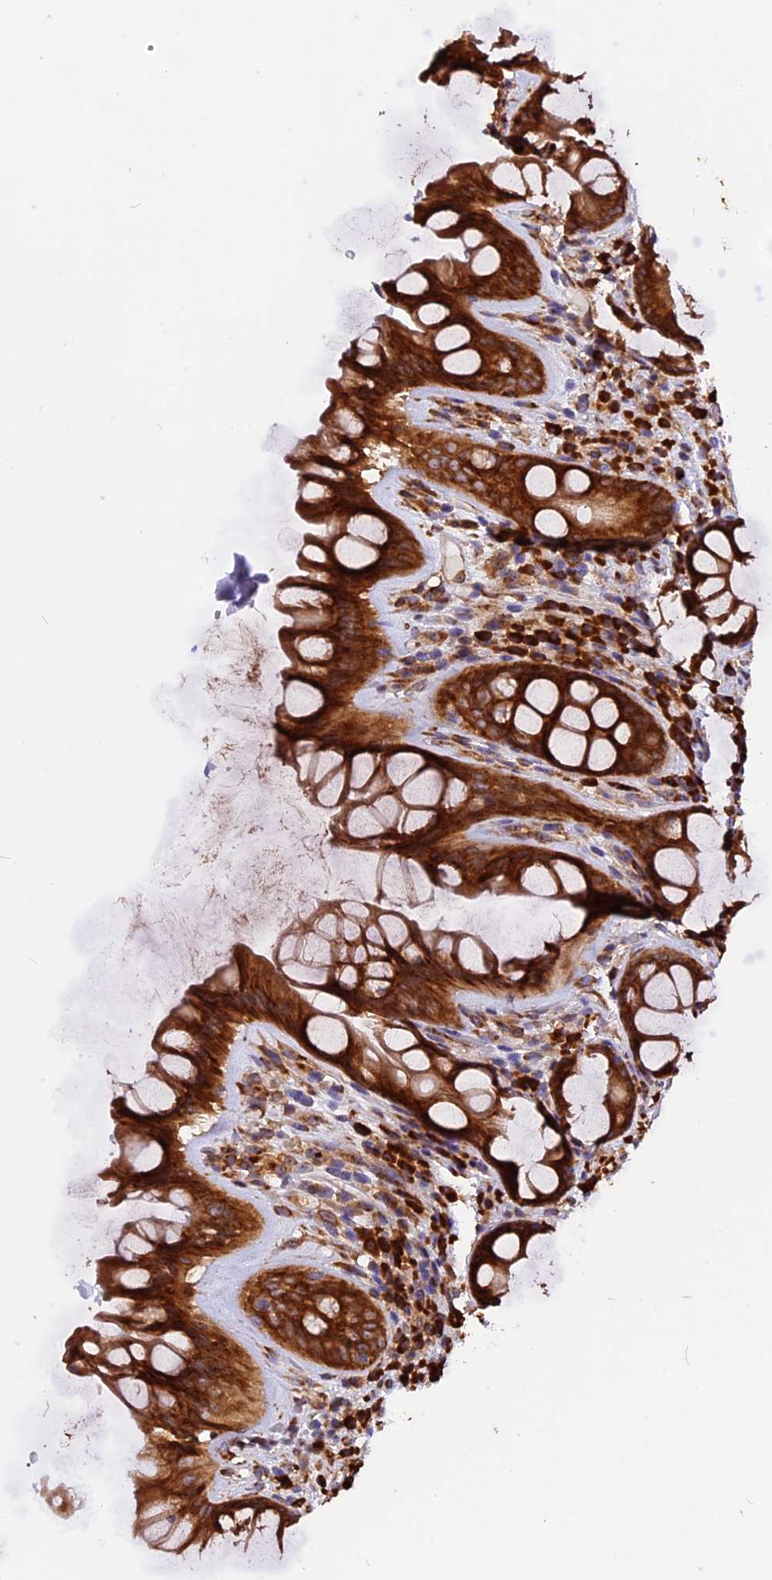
{"staining": {"intensity": "strong", "quantity": ">75%", "location": "cytoplasmic/membranous"}, "tissue": "rectum", "cell_type": "Glandular cells", "image_type": "normal", "snomed": [{"axis": "morphology", "description": "Normal tissue, NOS"}, {"axis": "topography", "description": "Rectum"}], "caption": "Immunohistochemistry photomicrograph of unremarkable rectum stained for a protein (brown), which demonstrates high levels of strong cytoplasmic/membranous positivity in about >75% of glandular cells.", "gene": "GNPTAB", "patient": {"sex": "male", "age": 74}}